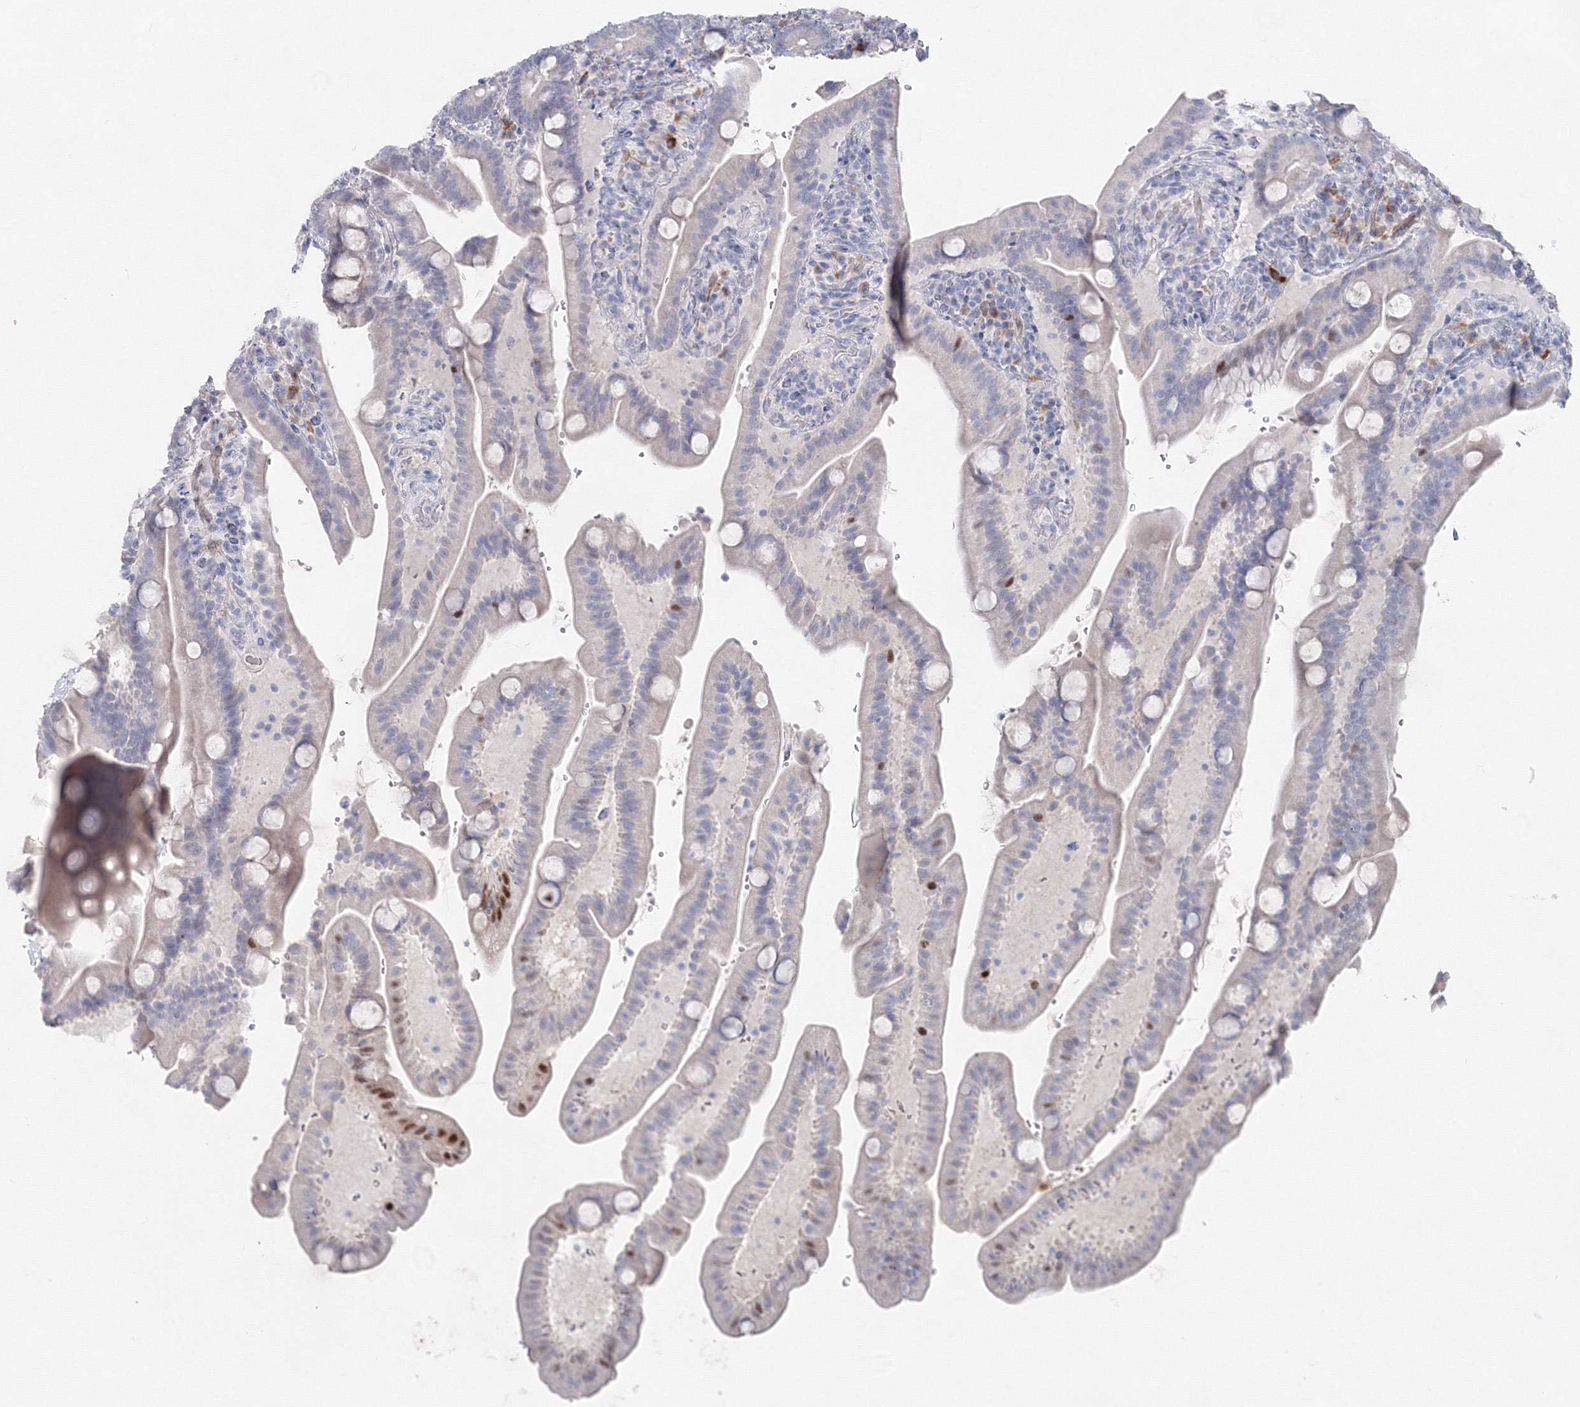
{"staining": {"intensity": "negative", "quantity": "none", "location": "none"}, "tissue": "duodenum", "cell_type": "Glandular cells", "image_type": "normal", "snomed": [{"axis": "morphology", "description": "Normal tissue, NOS"}, {"axis": "topography", "description": "Duodenum"}], "caption": "DAB immunohistochemical staining of benign human duodenum shows no significant staining in glandular cells. The staining is performed using DAB brown chromogen with nuclei counter-stained in using hematoxylin.", "gene": "GCKR", "patient": {"sex": "male", "age": 54}}